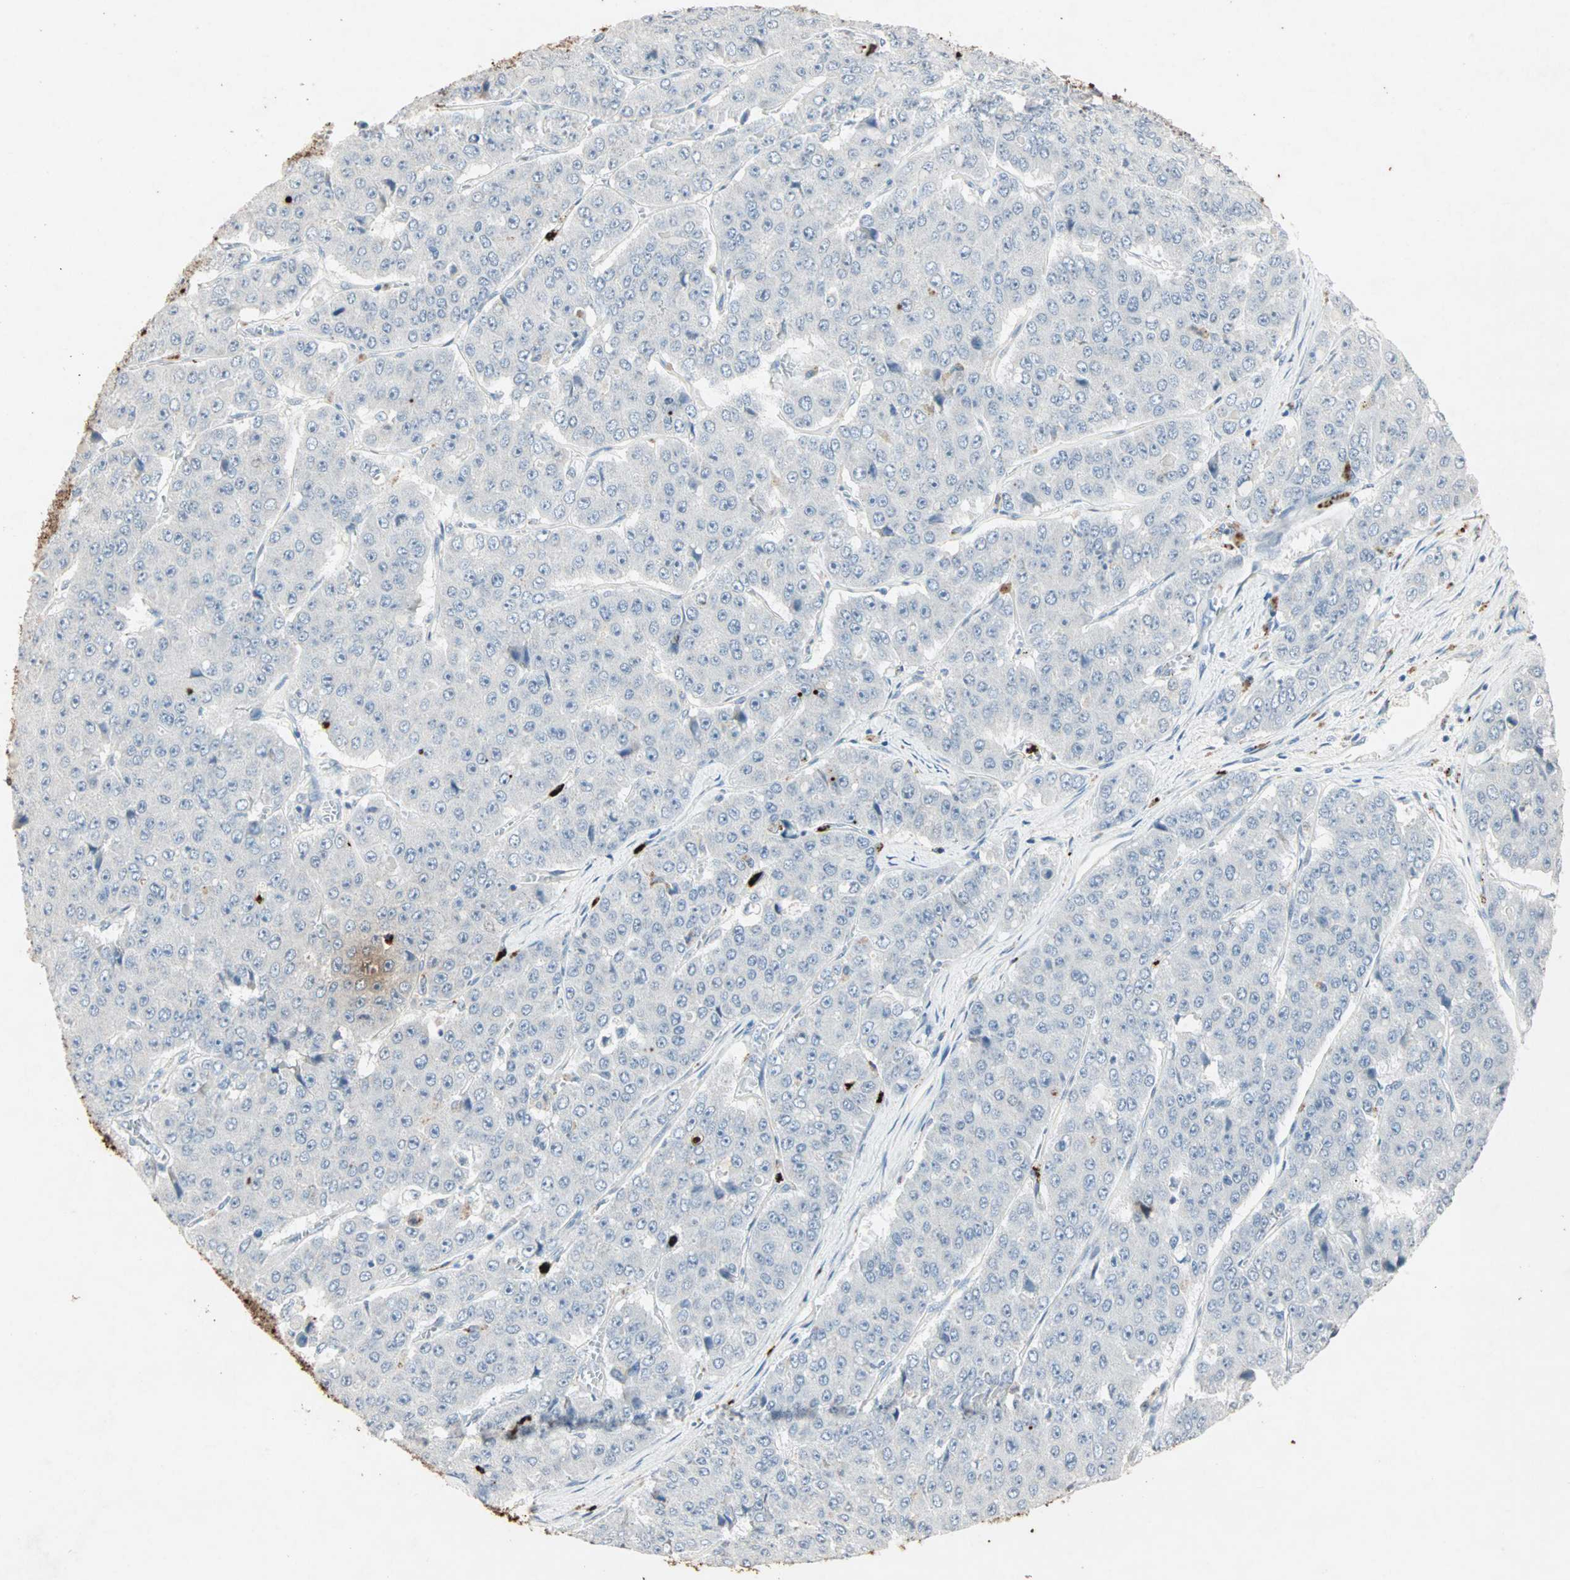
{"staining": {"intensity": "negative", "quantity": "none", "location": "none"}, "tissue": "pancreatic cancer", "cell_type": "Tumor cells", "image_type": "cancer", "snomed": [{"axis": "morphology", "description": "Adenocarcinoma, NOS"}, {"axis": "topography", "description": "Pancreas"}], "caption": "There is no significant expression in tumor cells of pancreatic adenocarcinoma.", "gene": "CEACAM6", "patient": {"sex": "male", "age": 50}}